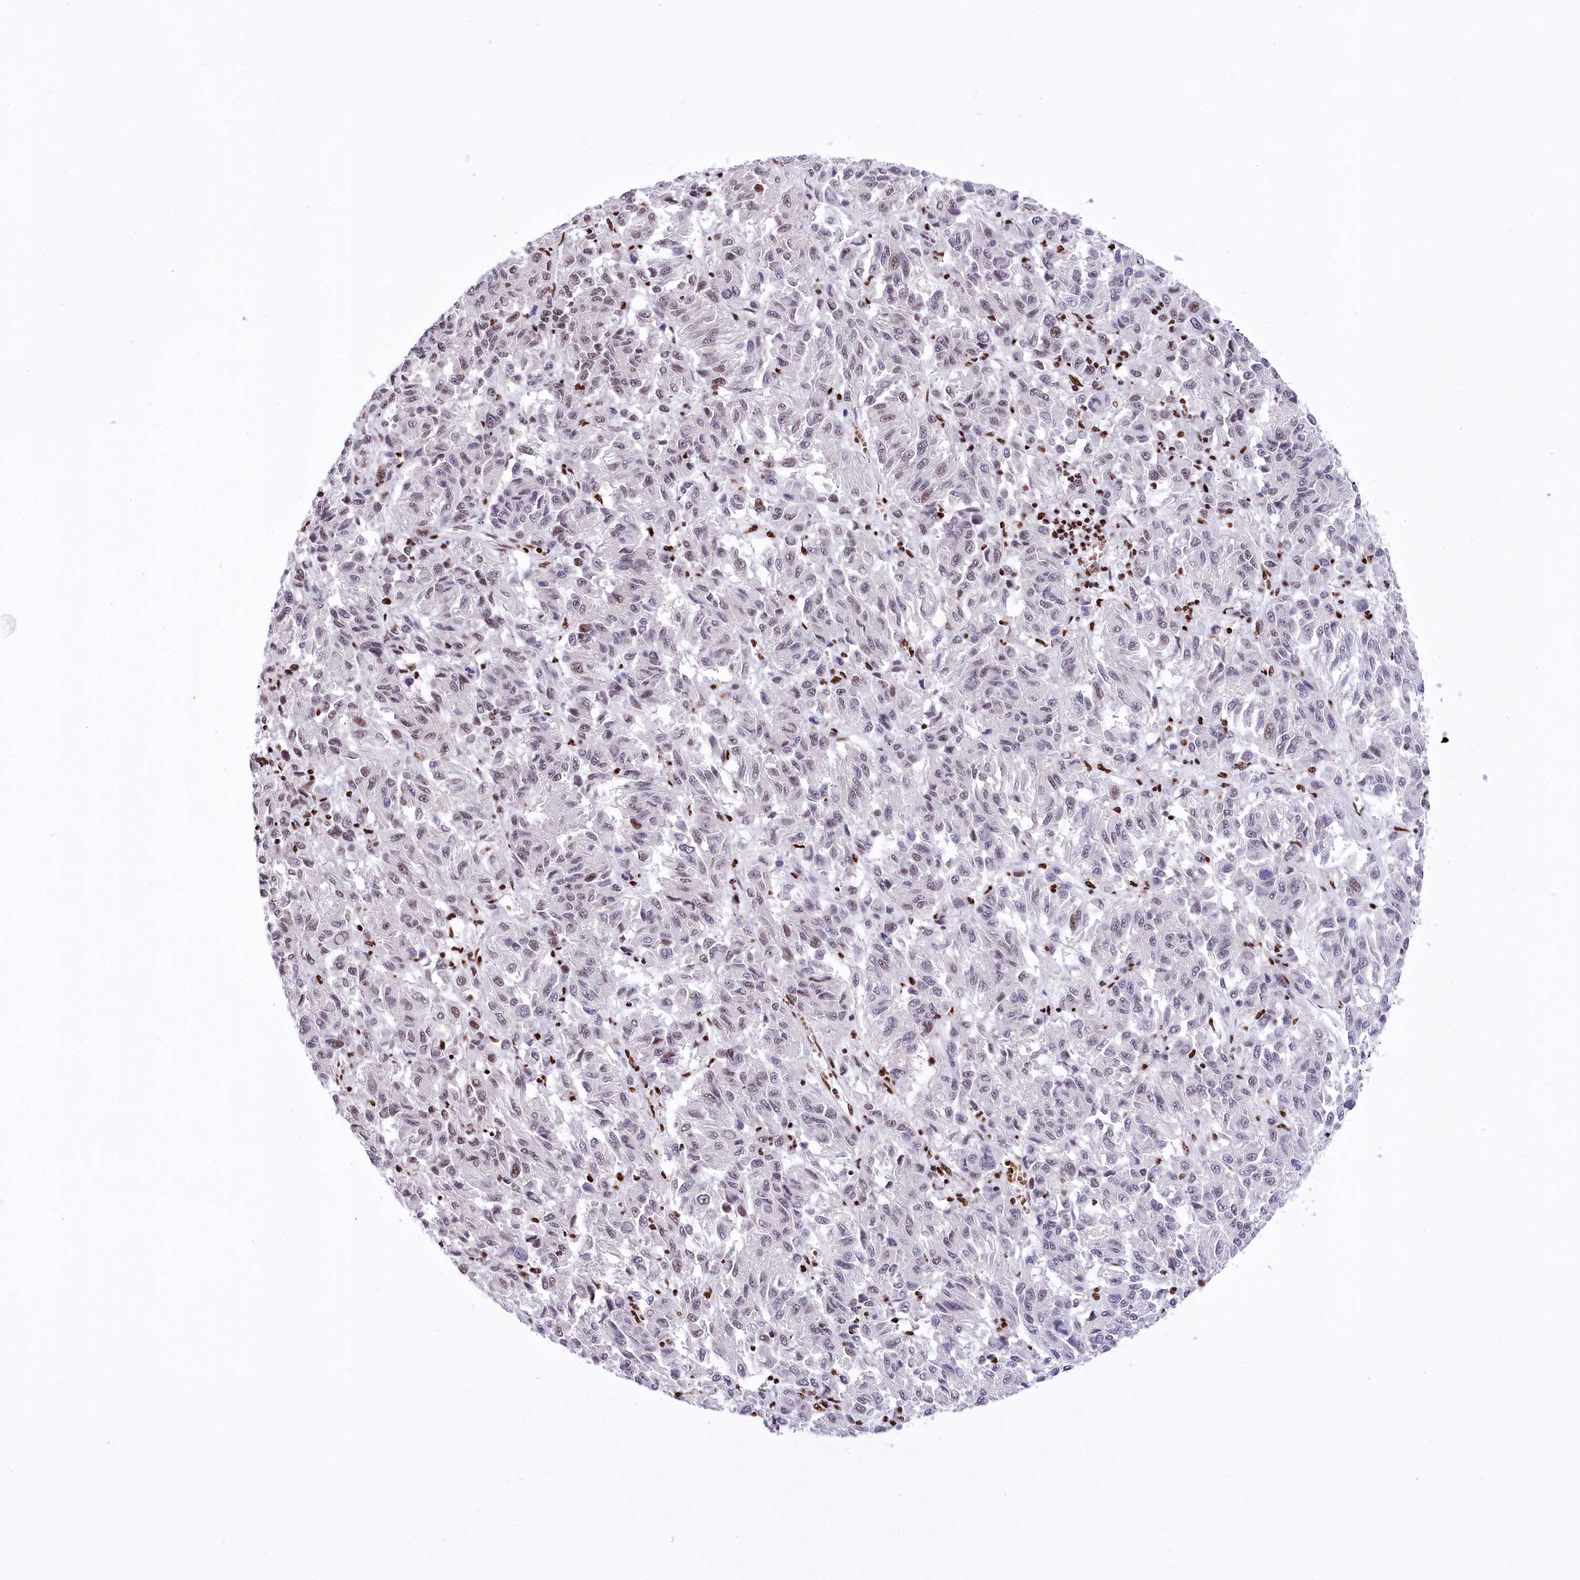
{"staining": {"intensity": "negative", "quantity": "none", "location": "none"}, "tissue": "melanoma", "cell_type": "Tumor cells", "image_type": "cancer", "snomed": [{"axis": "morphology", "description": "Malignant melanoma, Metastatic site"}, {"axis": "topography", "description": "Lung"}], "caption": "This image is of malignant melanoma (metastatic site) stained with IHC to label a protein in brown with the nuclei are counter-stained blue. There is no expression in tumor cells. Nuclei are stained in blue.", "gene": "POU4F3", "patient": {"sex": "male", "age": 64}}